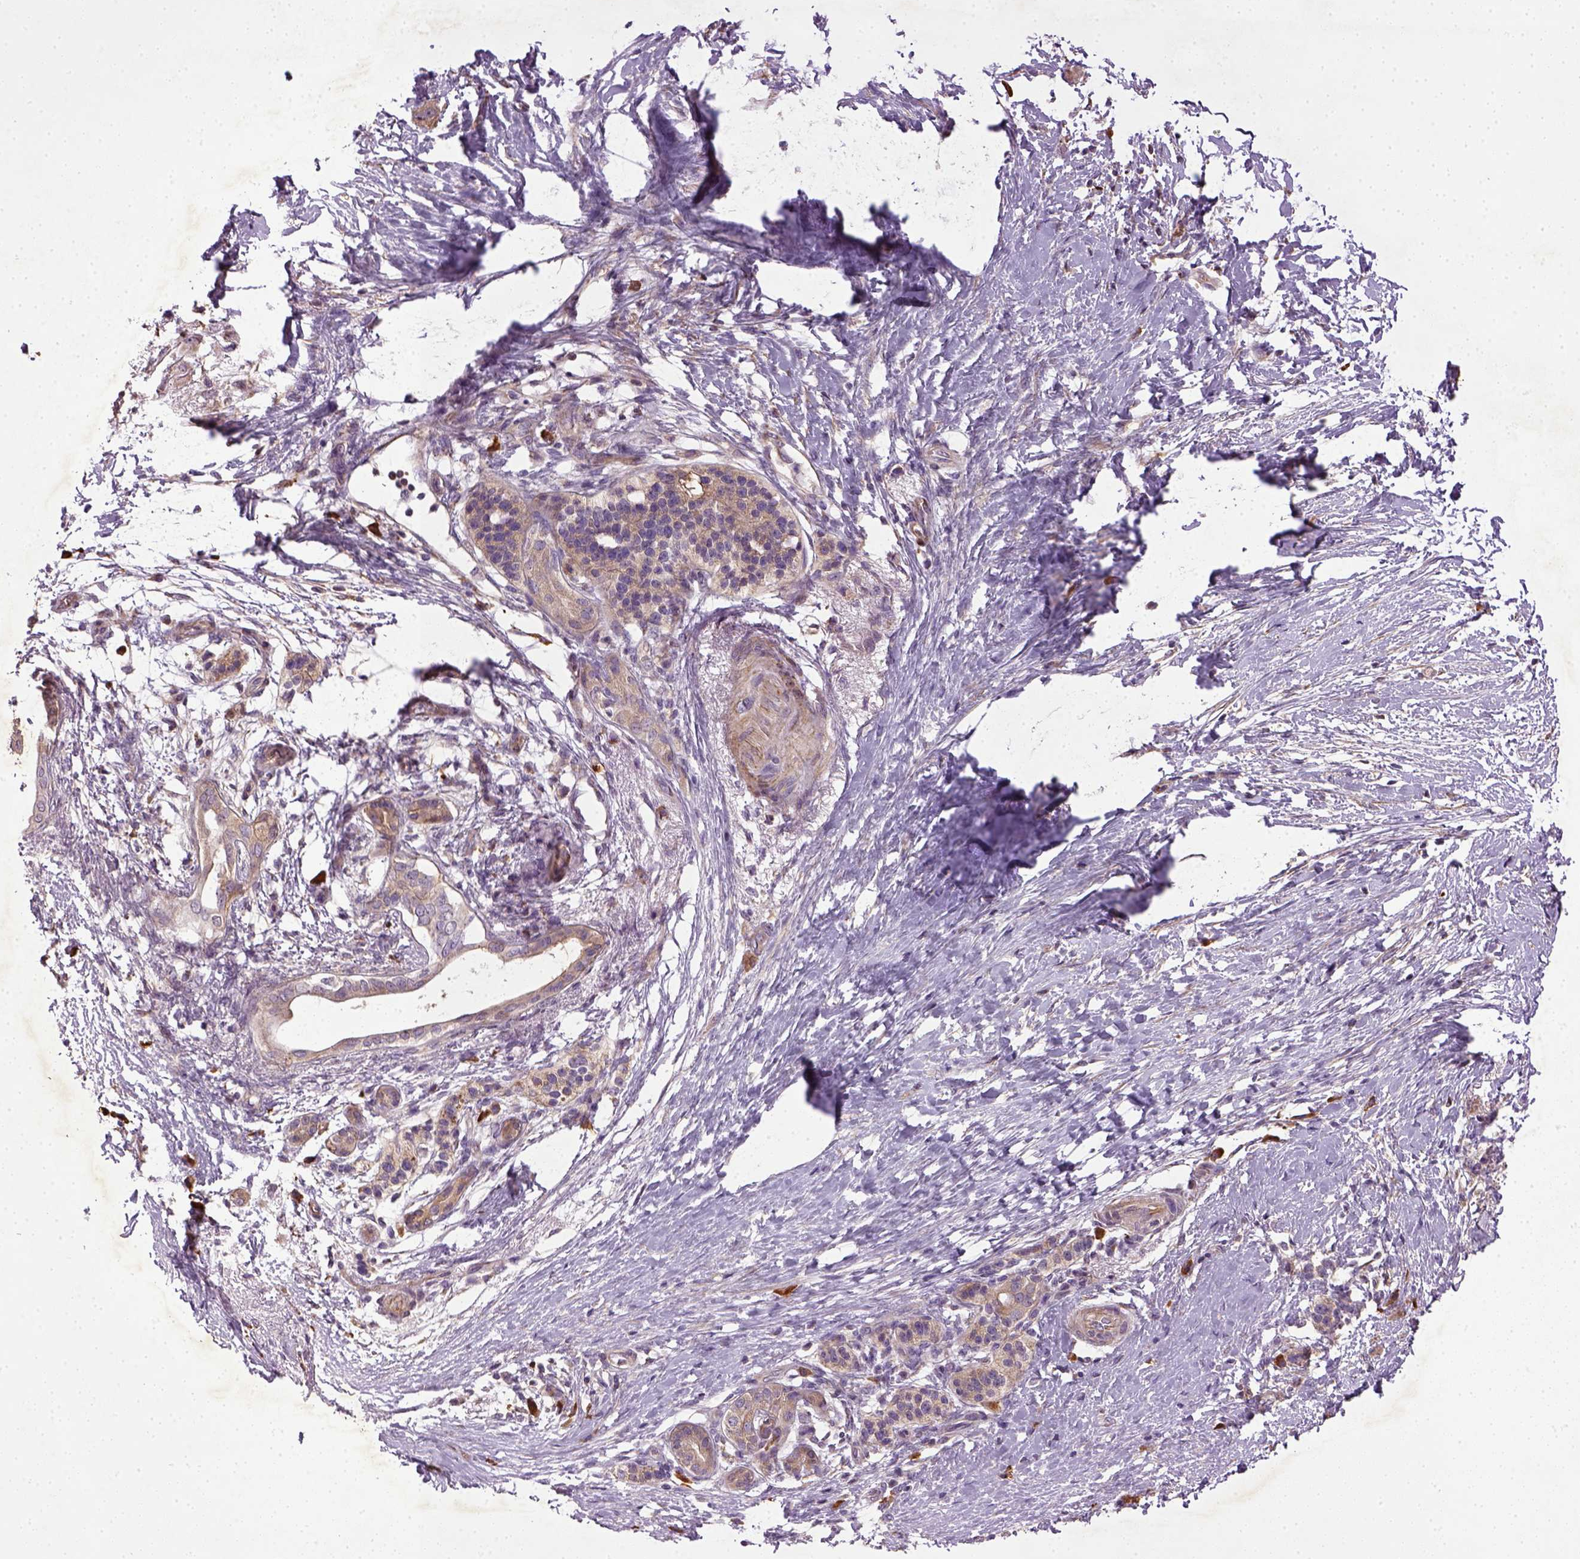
{"staining": {"intensity": "weak", "quantity": ">75%", "location": "cytoplasmic/membranous"}, "tissue": "pancreatic cancer", "cell_type": "Tumor cells", "image_type": "cancer", "snomed": [{"axis": "morphology", "description": "Adenocarcinoma, NOS"}, {"axis": "topography", "description": "Pancreas"}], "caption": "Adenocarcinoma (pancreatic) tissue demonstrates weak cytoplasmic/membranous positivity in about >75% of tumor cells (DAB IHC with brightfield microscopy, high magnification).", "gene": "TPRG1", "patient": {"sex": "female", "age": 72}}